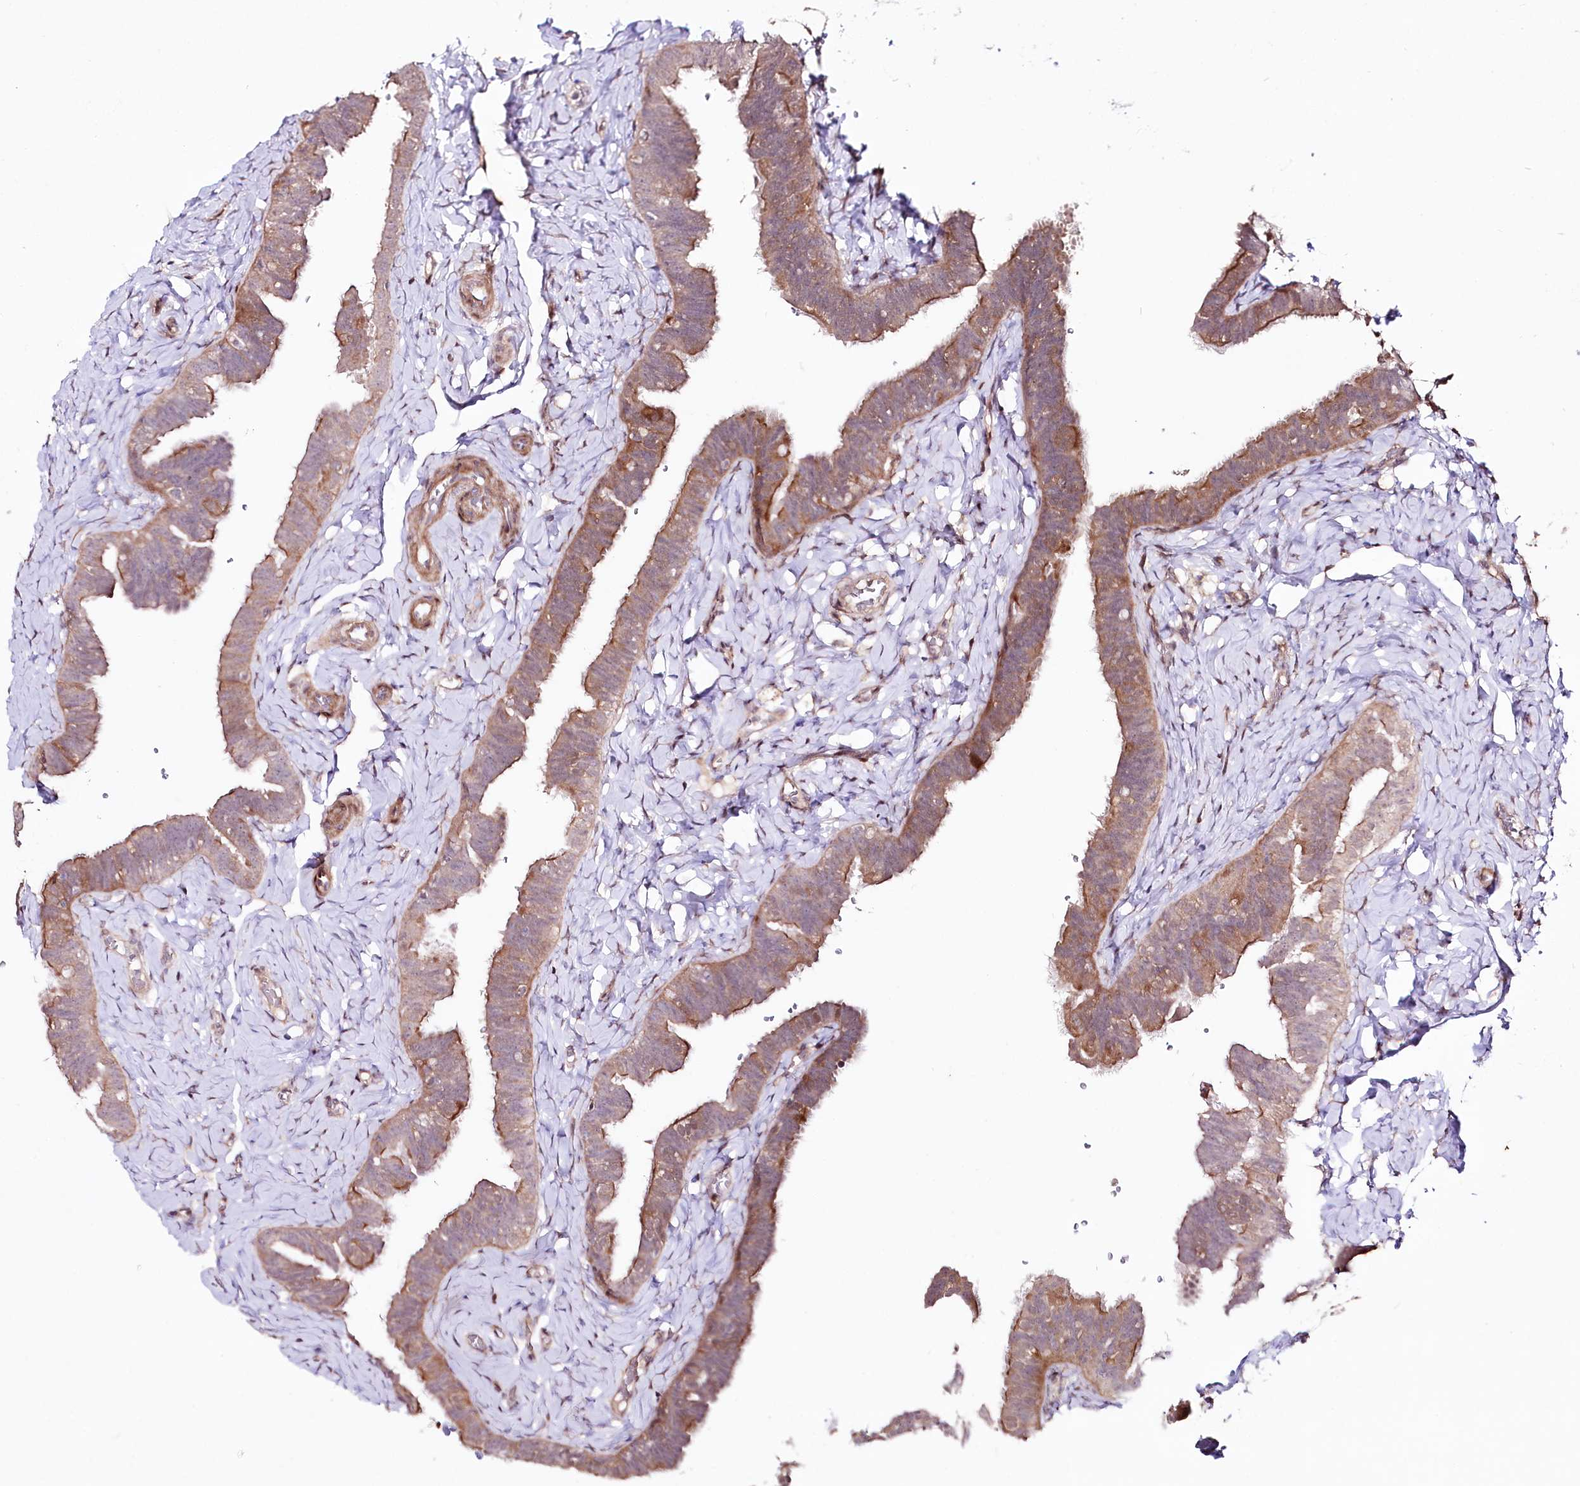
{"staining": {"intensity": "moderate", "quantity": "25%-75%", "location": "cytoplasmic/membranous"}, "tissue": "fallopian tube", "cell_type": "Glandular cells", "image_type": "normal", "snomed": [{"axis": "morphology", "description": "Normal tissue, NOS"}, {"axis": "topography", "description": "Fallopian tube"}], "caption": "Brown immunohistochemical staining in benign human fallopian tube displays moderate cytoplasmic/membranous expression in about 25%-75% of glandular cells.", "gene": "PHLDB1", "patient": {"sex": "female", "age": 39}}